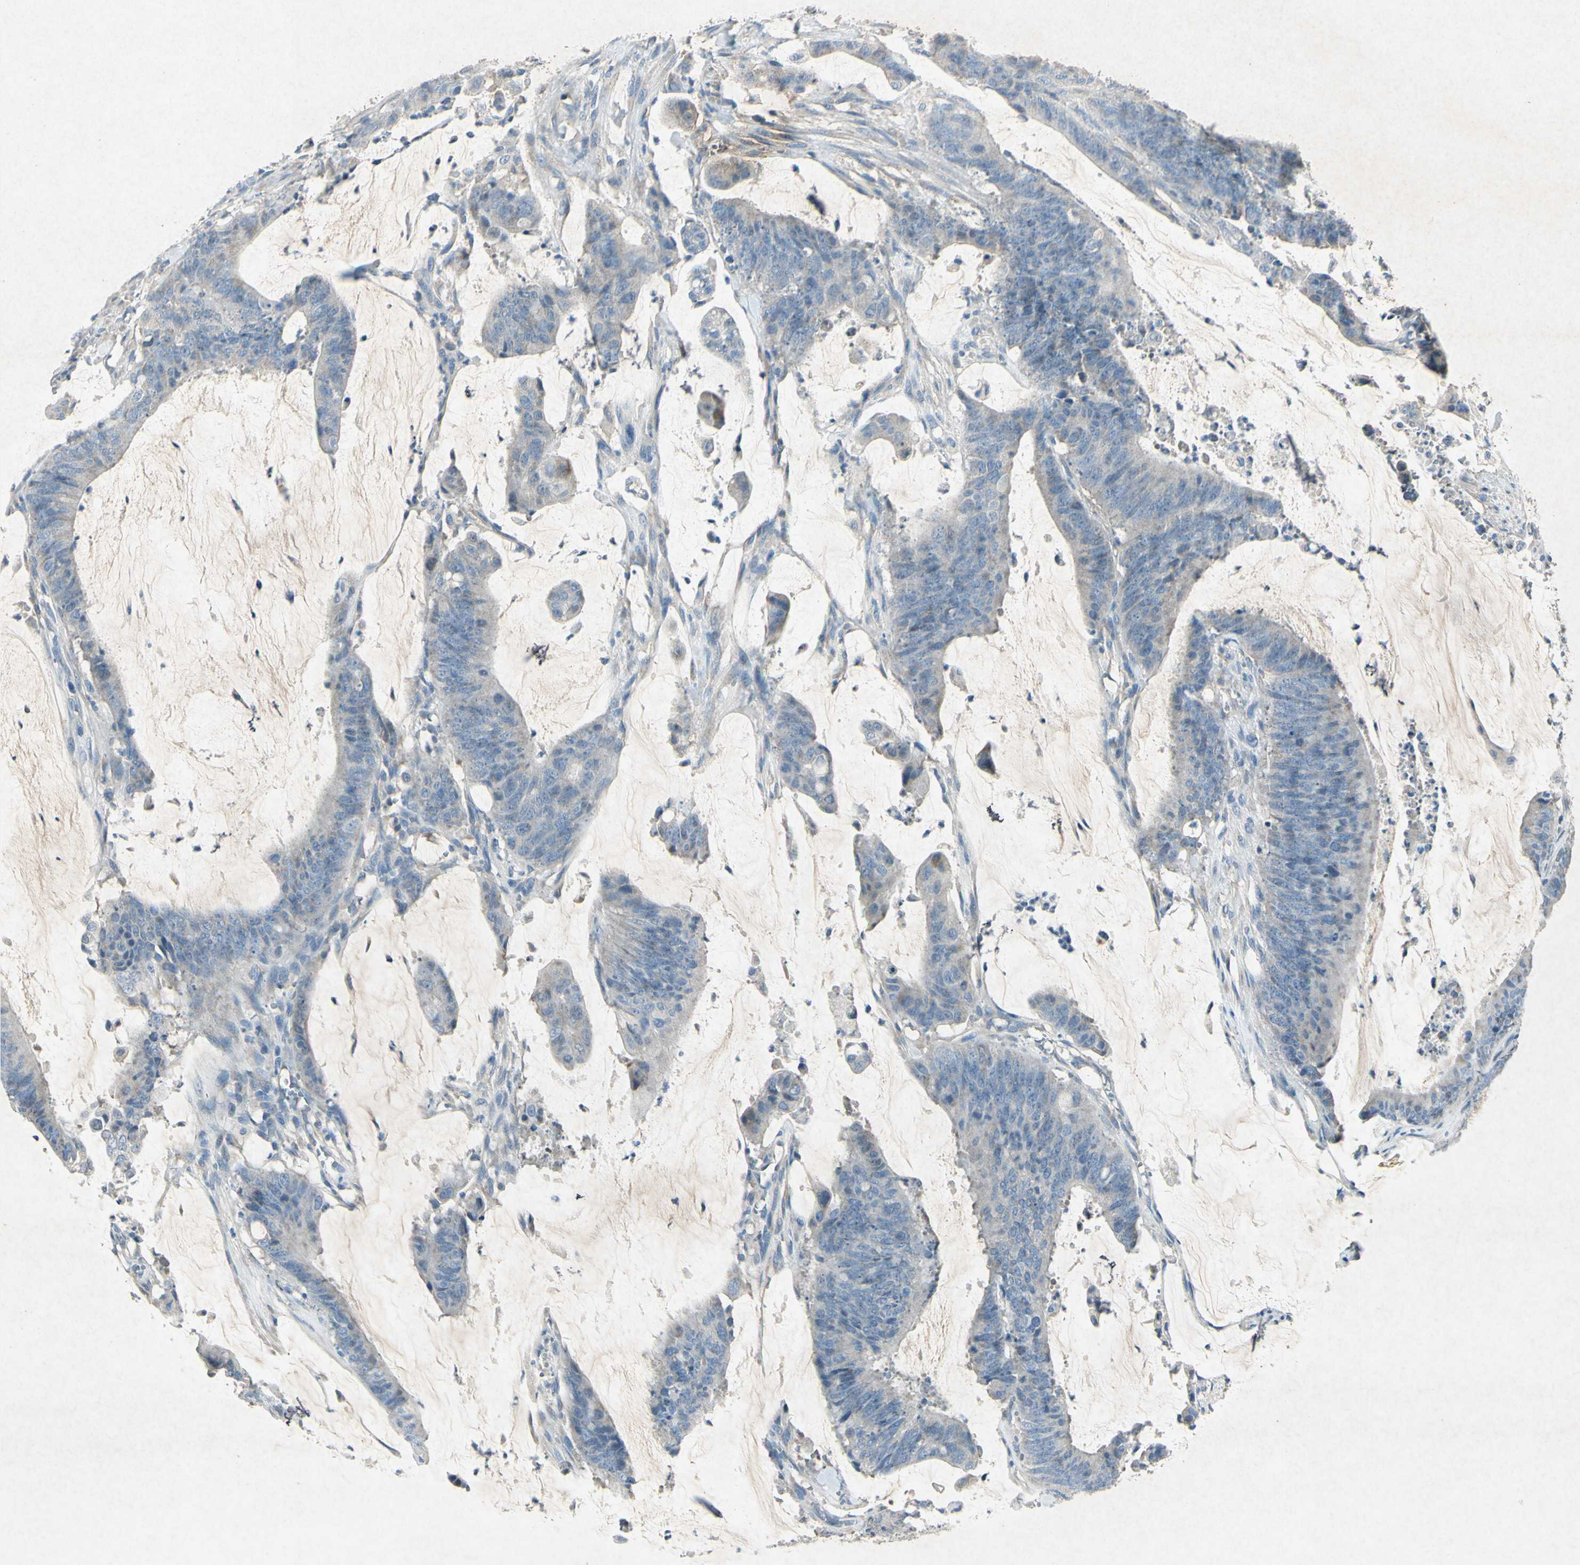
{"staining": {"intensity": "negative", "quantity": "none", "location": "none"}, "tissue": "colorectal cancer", "cell_type": "Tumor cells", "image_type": "cancer", "snomed": [{"axis": "morphology", "description": "Adenocarcinoma, NOS"}, {"axis": "topography", "description": "Rectum"}], "caption": "High power microscopy photomicrograph of an immunohistochemistry (IHC) image of colorectal cancer, revealing no significant positivity in tumor cells.", "gene": "SNAP91", "patient": {"sex": "female", "age": 66}}